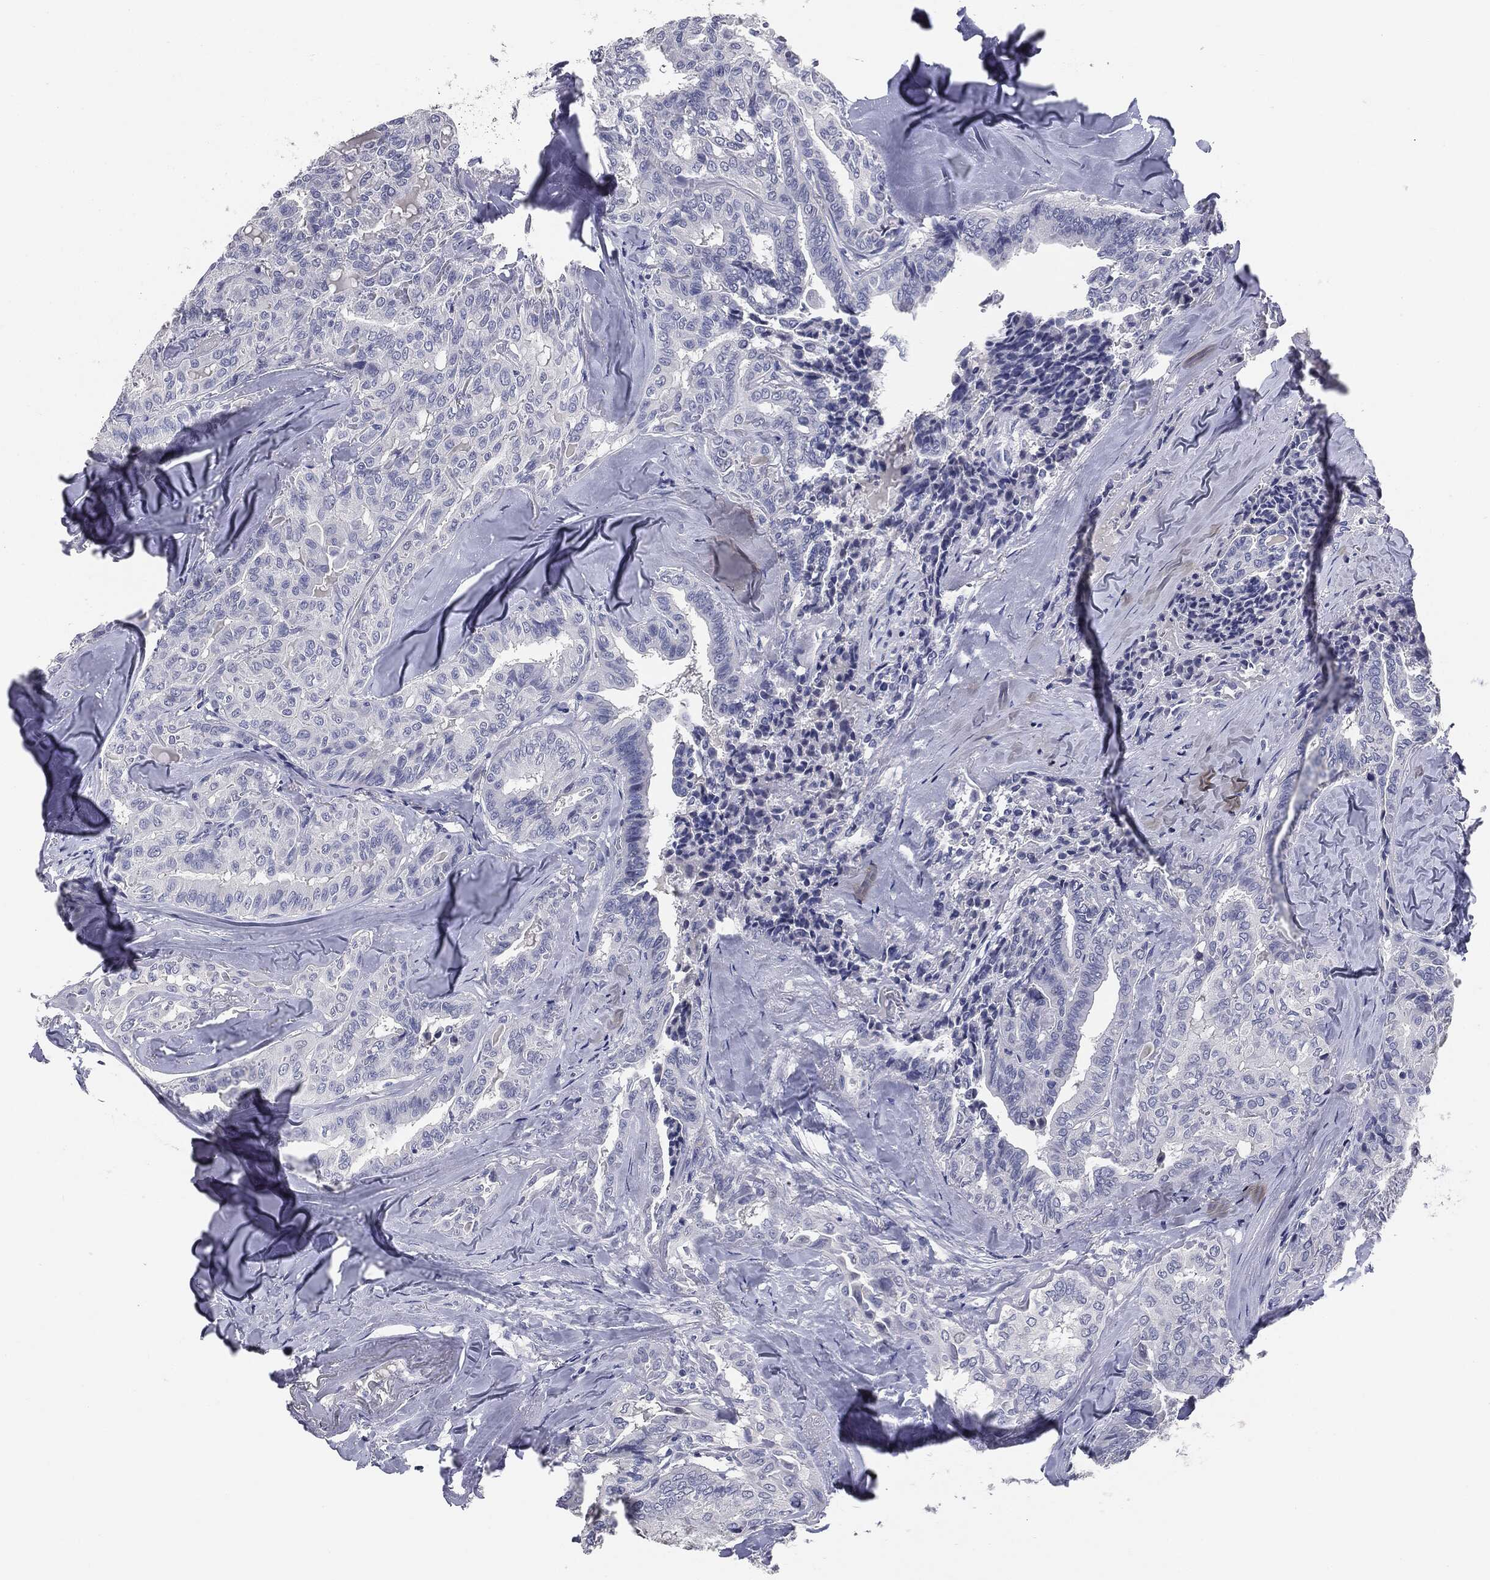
{"staining": {"intensity": "negative", "quantity": "none", "location": "none"}, "tissue": "thyroid cancer", "cell_type": "Tumor cells", "image_type": "cancer", "snomed": [{"axis": "morphology", "description": "Papillary adenocarcinoma, NOS"}, {"axis": "topography", "description": "Thyroid gland"}], "caption": "High power microscopy histopathology image of an immunohistochemistry micrograph of thyroid cancer, revealing no significant expression in tumor cells.", "gene": "AFP", "patient": {"sex": "female", "age": 68}}